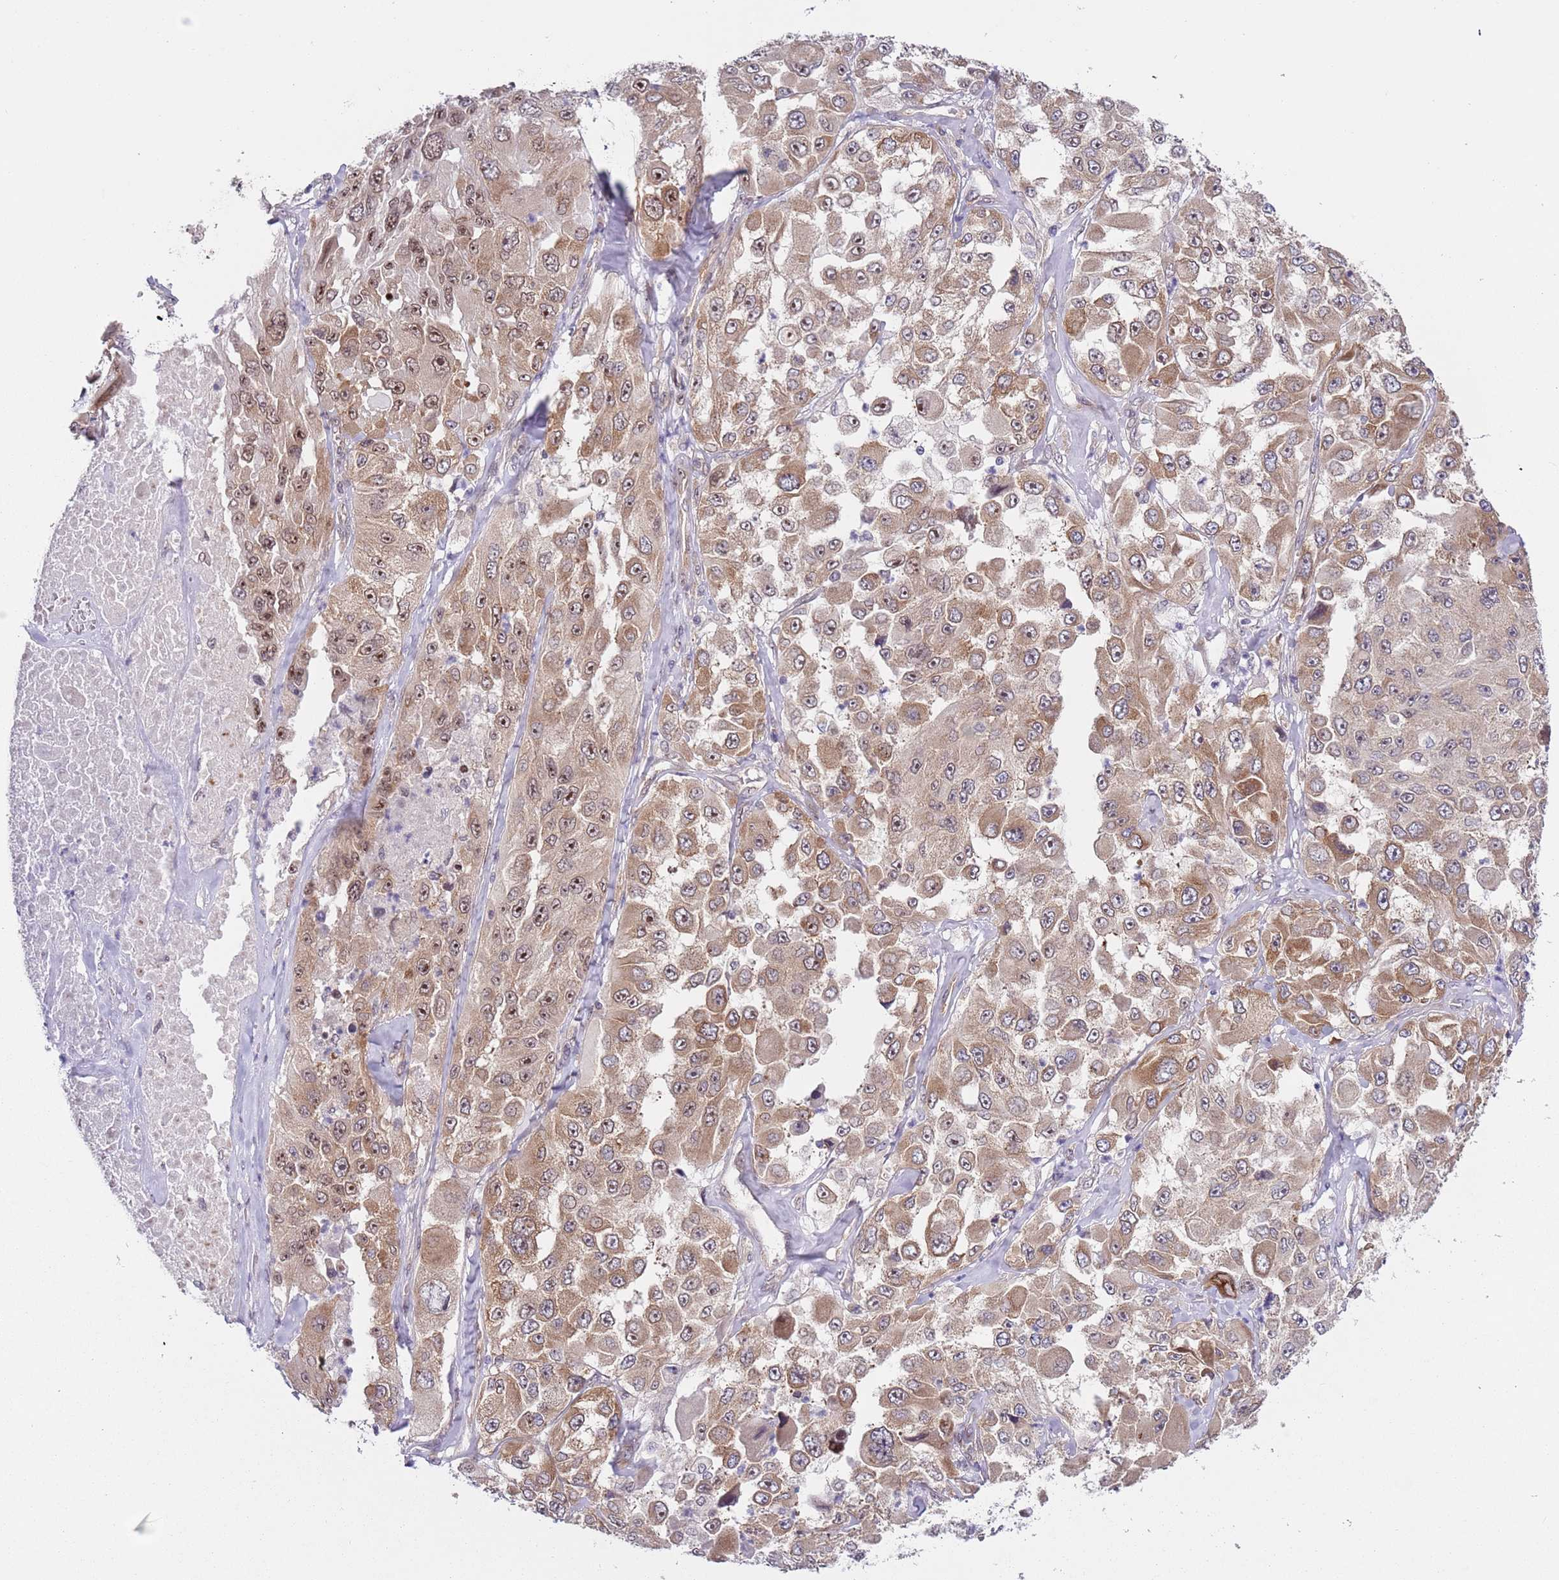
{"staining": {"intensity": "moderate", "quantity": ">75%", "location": "cytoplasmic/membranous,nuclear"}, "tissue": "melanoma", "cell_type": "Tumor cells", "image_type": "cancer", "snomed": [{"axis": "morphology", "description": "Malignant melanoma, Metastatic site"}, {"axis": "topography", "description": "Lymph node"}], "caption": "Immunohistochemistry (IHC) histopathology image of malignant melanoma (metastatic site) stained for a protein (brown), which displays medium levels of moderate cytoplasmic/membranous and nuclear expression in about >75% of tumor cells.", "gene": "SLC25A32", "patient": {"sex": "male", "age": 62}}